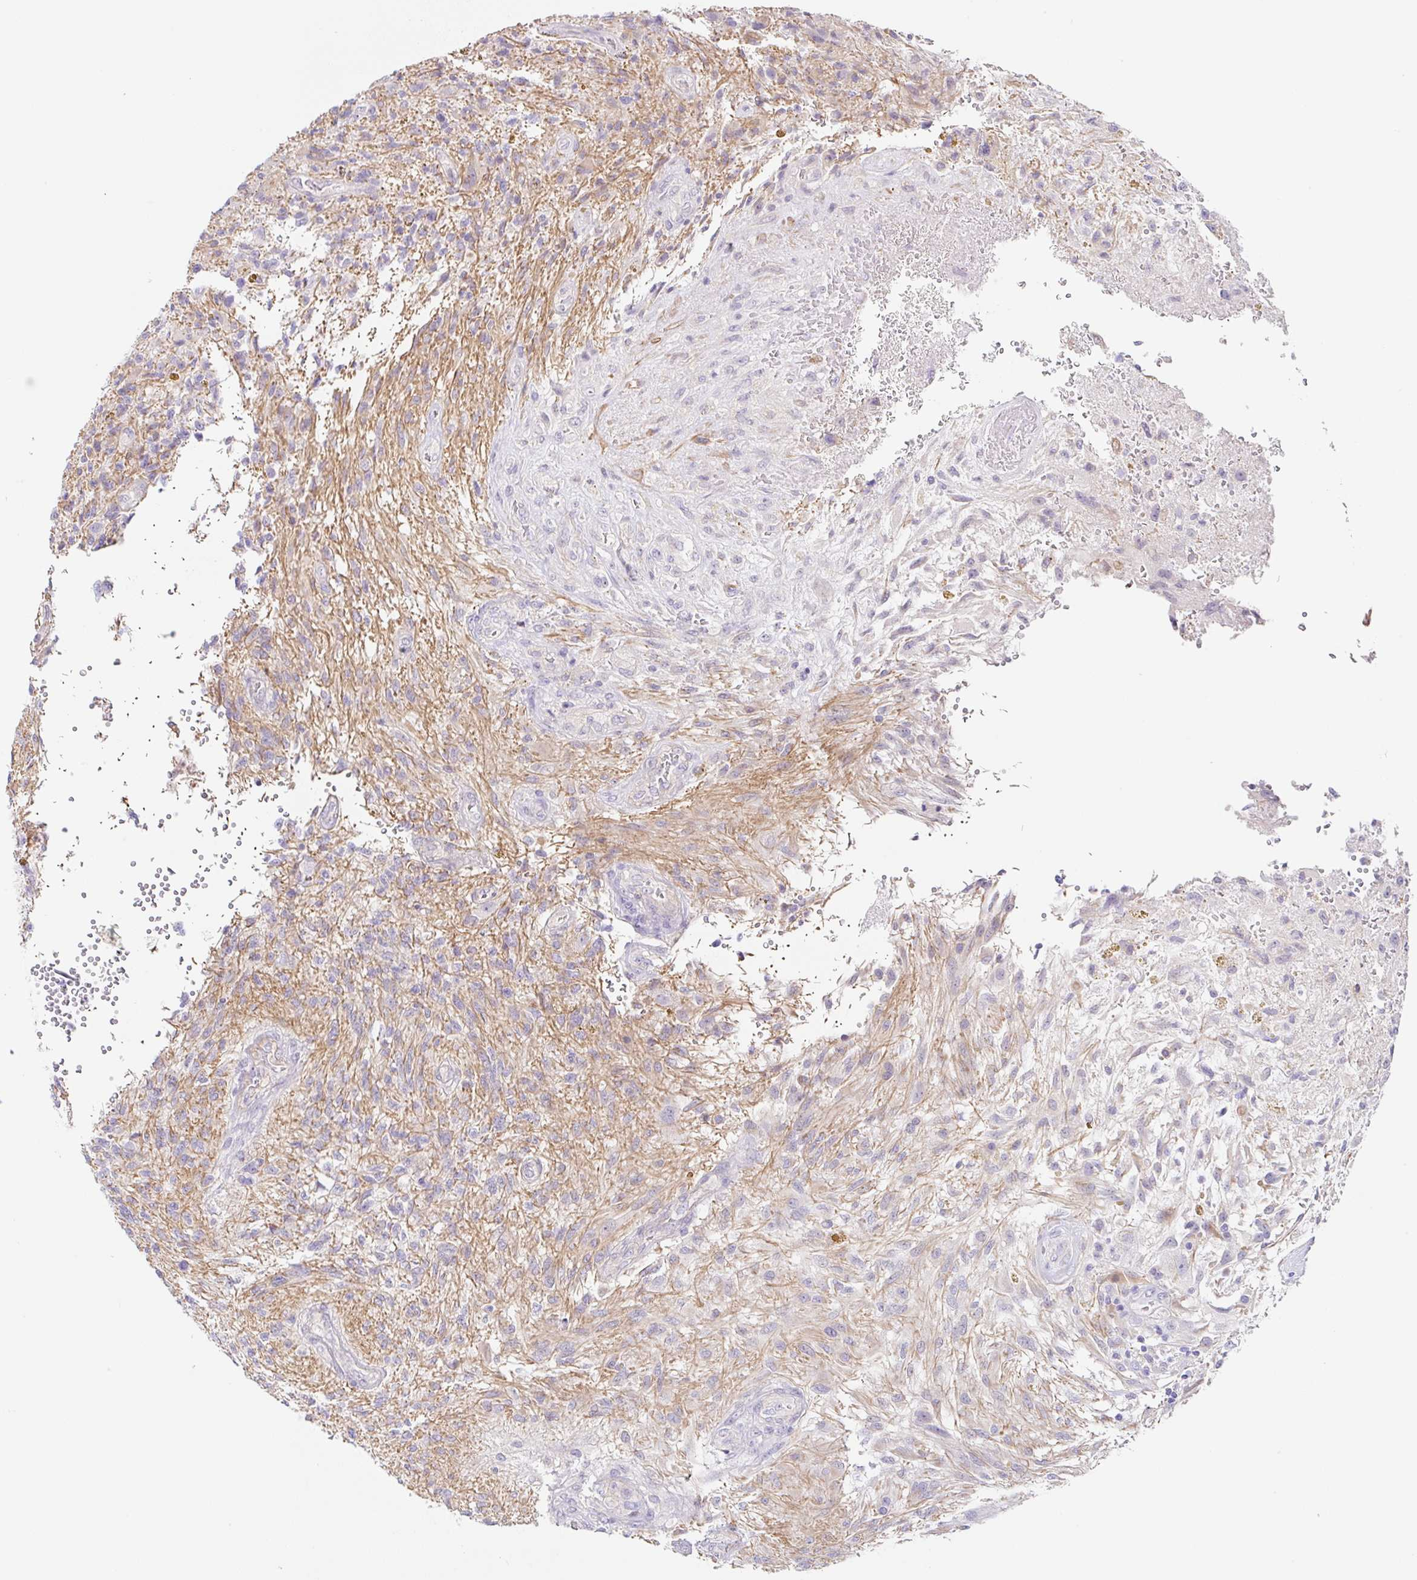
{"staining": {"intensity": "negative", "quantity": "none", "location": "none"}, "tissue": "glioma", "cell_type": "Tumor cells", "image_type": "cancer", "snomed": [{"axis": "morphology", "description": "Glioma, malignant, High grade"}, {"axis": "topography", "description": "Brain"}], "caption": "This is an IHC histopathology image of human glioma. There is no positivity in tumor cells.", "gene": "DCAF17", "patient": {"sex": "male", "age": 56}}